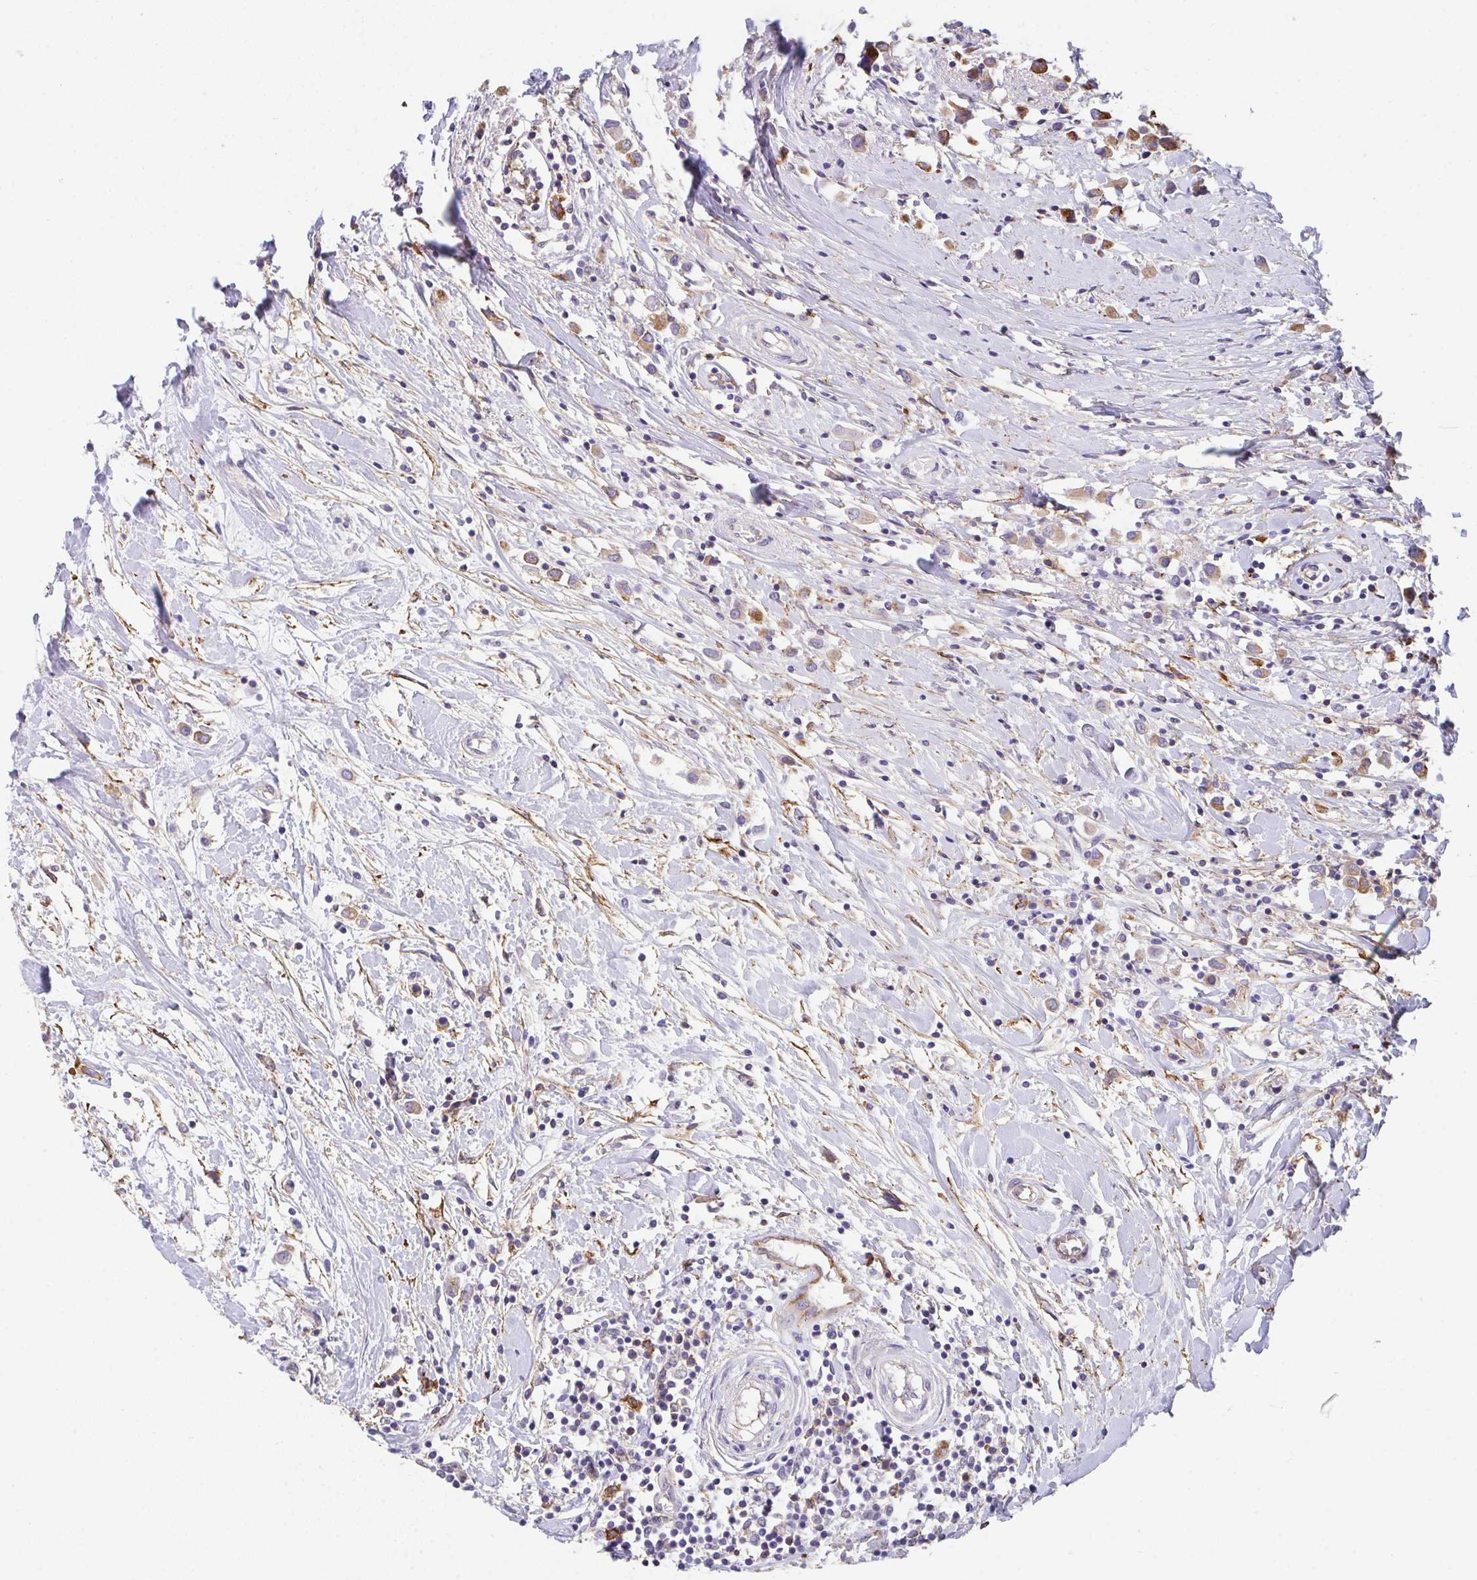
{"staining": {"intensity": "moderate", "quantity": ">75%", "location": "cytoplasmic/membranous"}, "tissue": "breast cancer", "cell_type": "Tumor cells", "image_type": "cancer", "snomed": [{"axis": "morphology", "description": "Duct carcinoma"}, {"axis": "topography", "description": "Breast"}], "caption": "Invasive ductal carcinoma (breast) stained with a protein marker displays moderate staining in tumor cells.", "gene": "DBN1", "patient": {"sex": "female", "age": 61}}